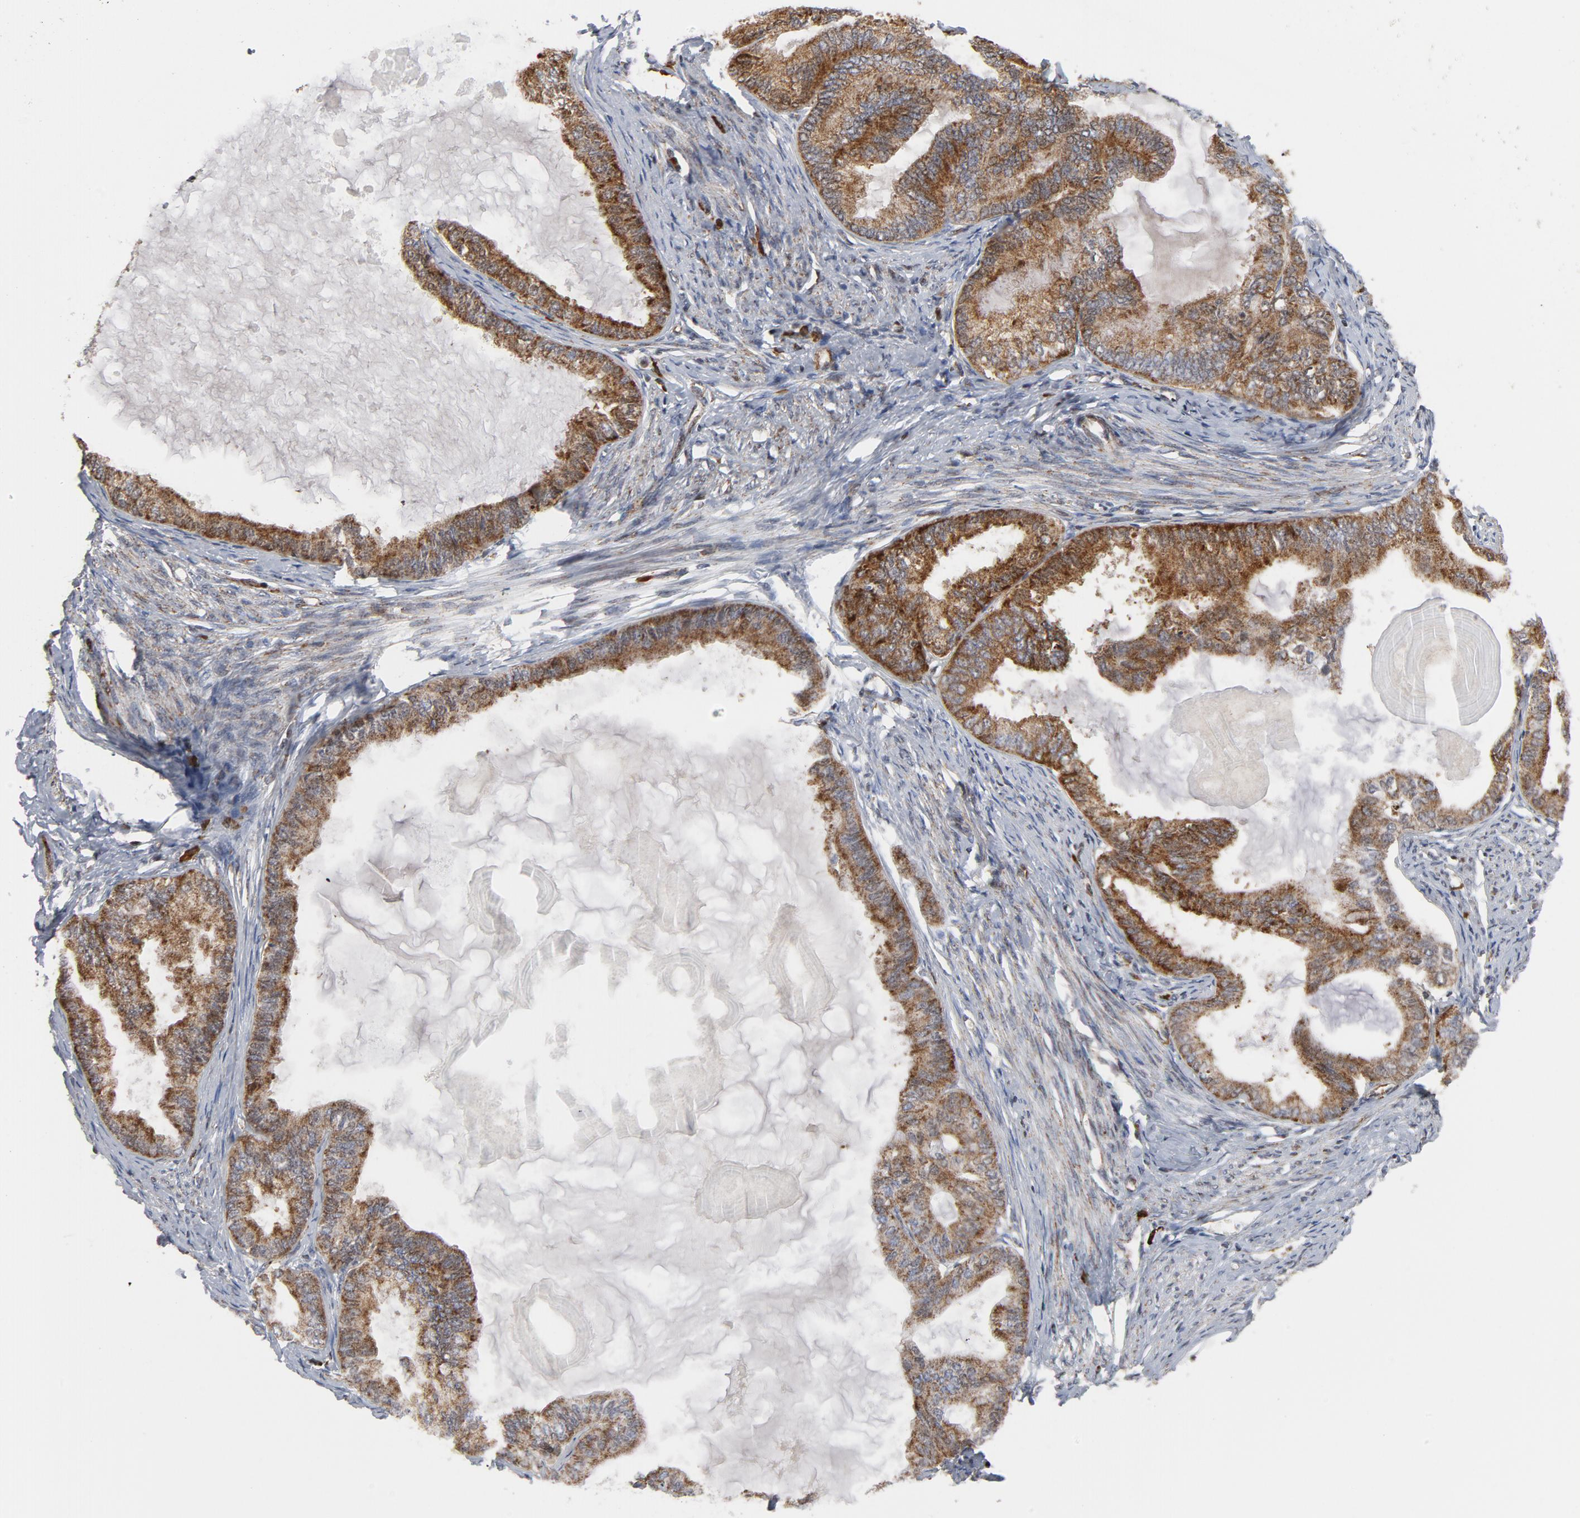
{"staining": {"intensity": "moderate", "quantity": ">75%", "location": "cytoplasmic/membranous"}, "tissue": "endometrial cancer", "cell_type": "Tumor cells", "image_type": "cancer", "snomed": [{"axis": "morphology", "description": "Adenocarcinoma, NOS"}, {"axis": "topography", "description": "Endometrium"}], "caption": "Adenocarcinoma (endometrial) stained with a brown dye demonstrates moderate cytoplasmic/membranous positive staining in about >75% of tumor cells.", "gene": "CYCS", "patient": {"sex": "female", "age": 86}}